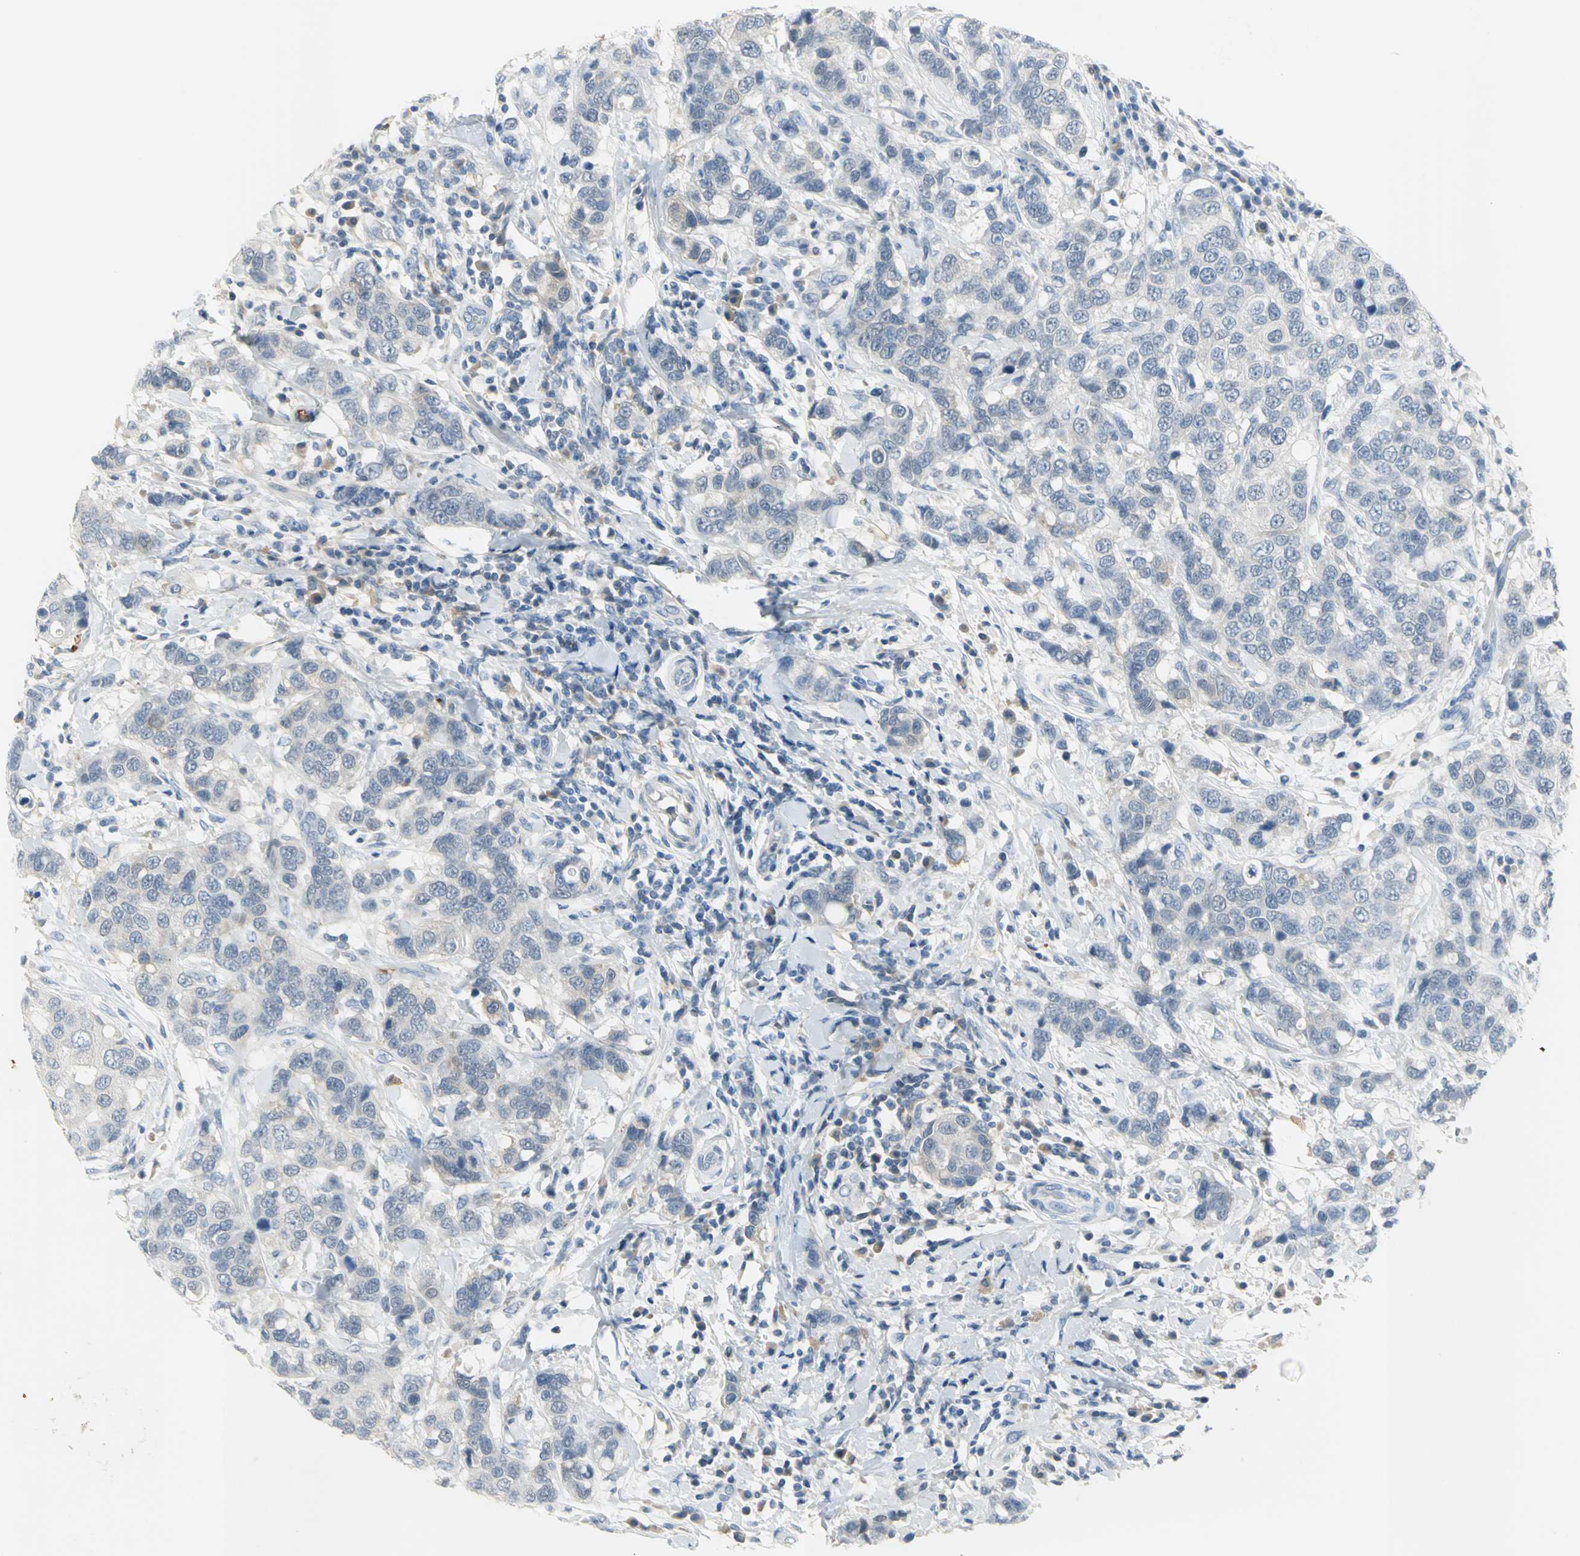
{"staining": {"intensity": "weak", "quantity": "25%-75%", "location": "cytoplasmic/membranous"}, "tissue": "breast cancer", "cell_type": "Tumor cells", "image_type": "cancer", "snomed": [{"axis": "morphology", "description": "Duct carcinoma"}, {"axis": "topography", "description": "Breast"}], "caption": "Immunohistochemistry staining of breast cancer, which shows low levels of weak cytoplasmic/membranous staining in about 25%-75% of tumor cells indicating weak cytoplasmic/membranous protein expression. The staining was performed using DAB (3,3'-diaminobenzidine) (brown) for protein detection and nuclei were counterstained in hematoxylin (blue).", "gene": "ZIC1", "patient": {"sex": "female", "age": 27}}